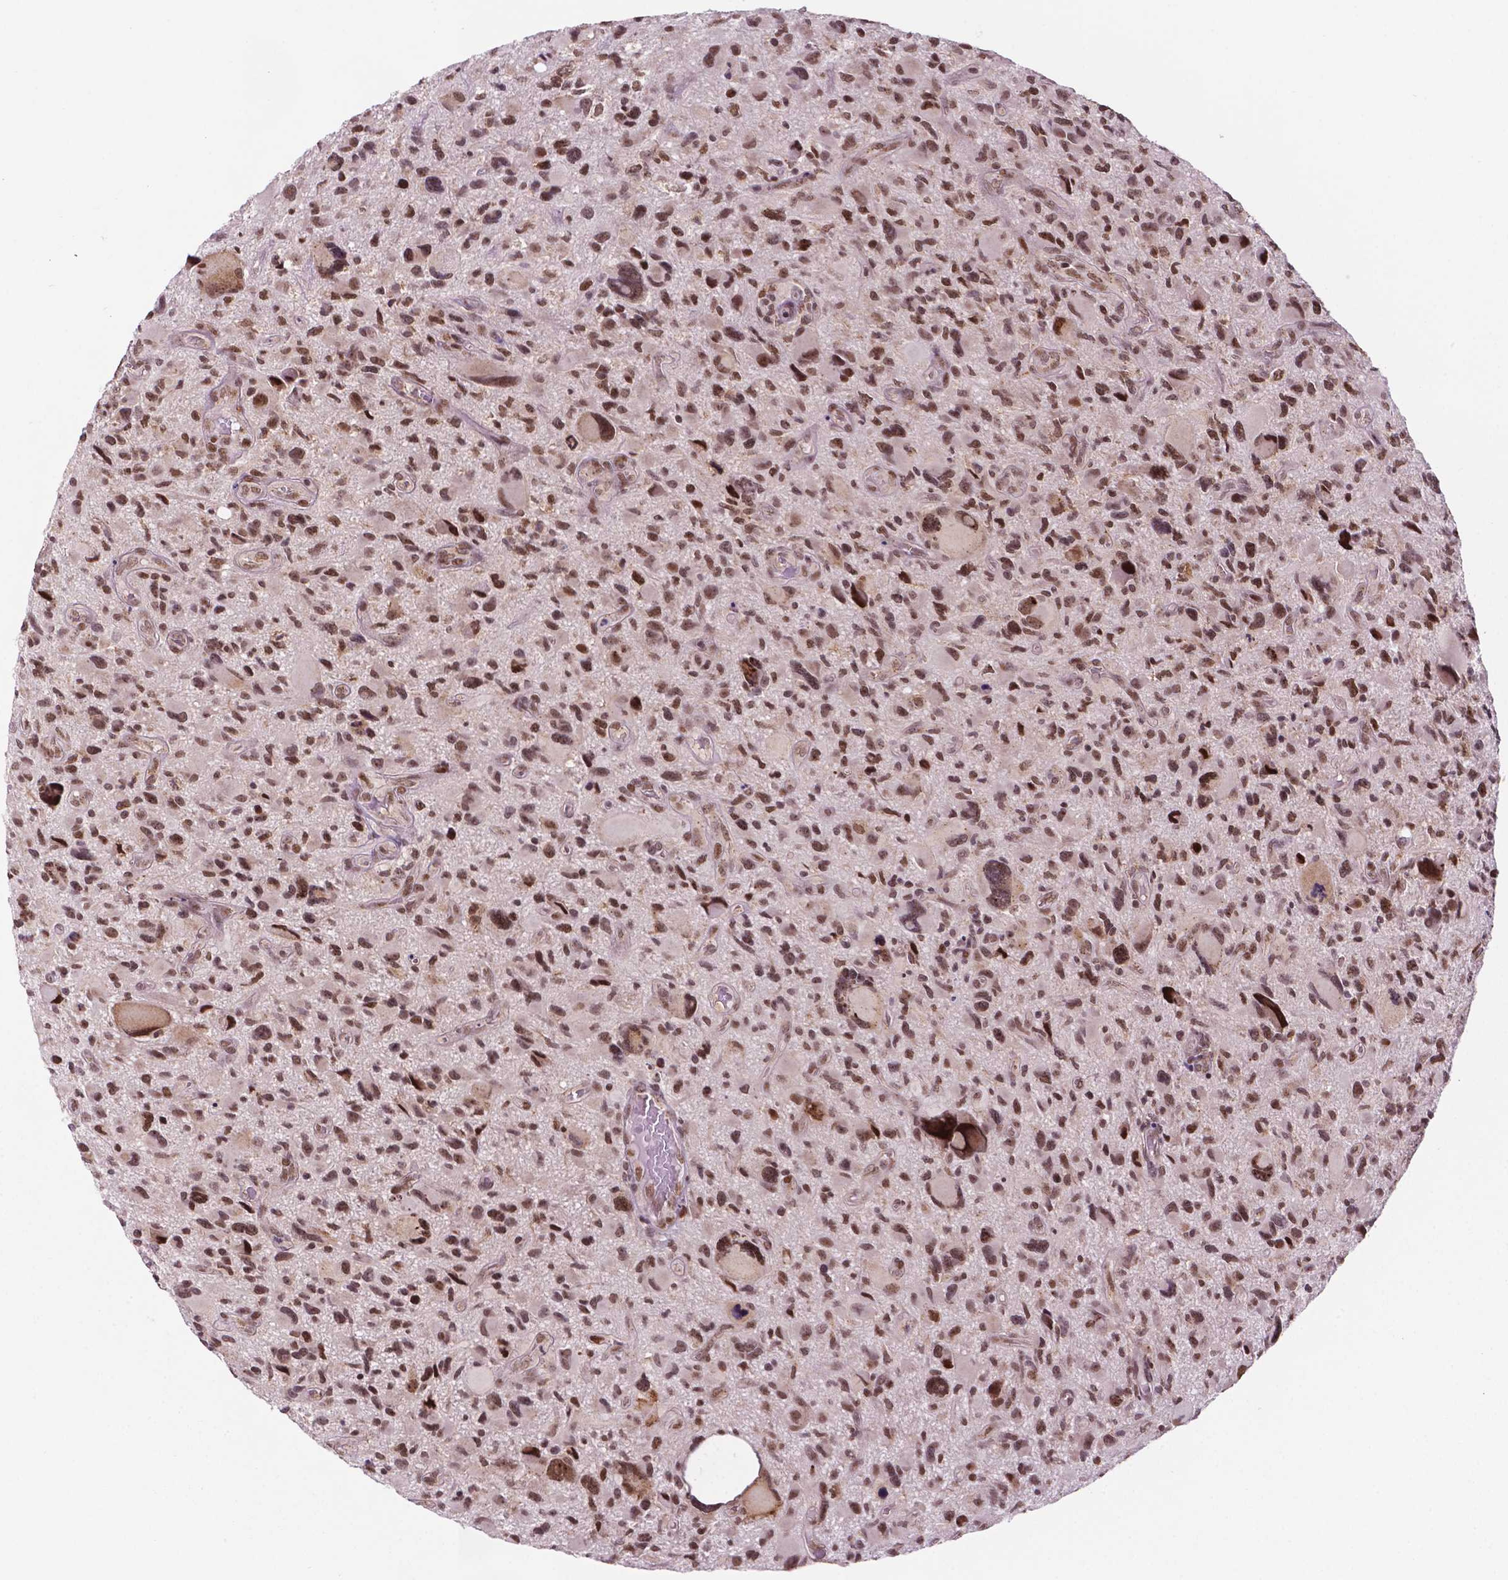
{"staining": {"intensity": "moderate", "quantity": ">75%", "location": "nuclear"}, "tissue": "glioma", "cell_type": "Tumor cells", "image_type": "cancer", "snomed": [{"axis": "morphology", "description": "Glioma, malignant, NOS"}, {"axis": "morphology", "description": "Glioma, malignant, High grade"}, {"axis": "topography", "description": "Brain"}], "caption": "About >75% of tumor cells in malignant glioma (high-grade) exhibit moderate nuclear protein expression as visualized by brown immunohistochemical staining.", "gene": "PER2", "patient": {"sex": "female", "age": 71}}